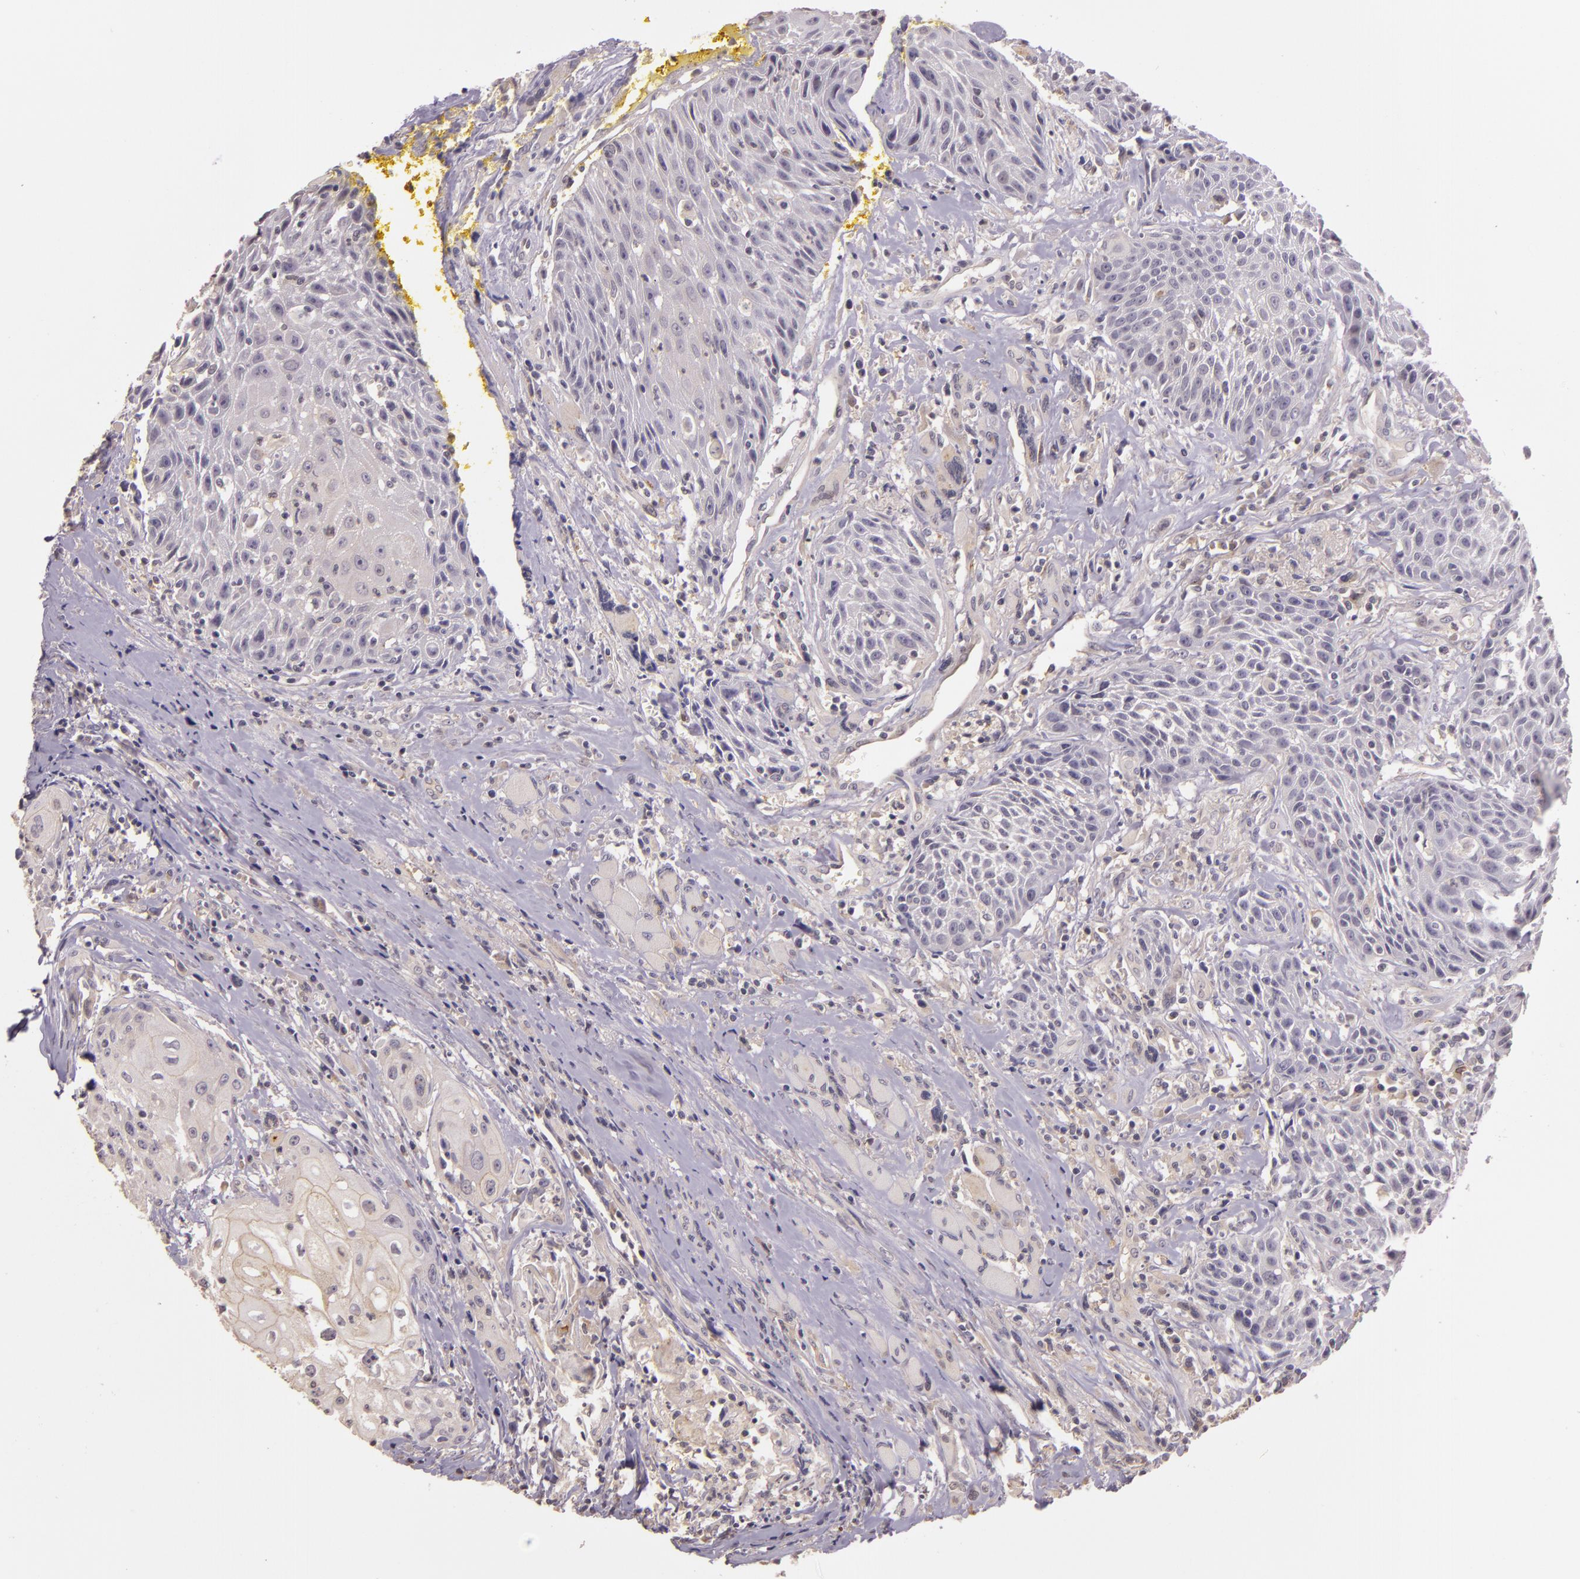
{"staining": {"intensity": "negative", "quantity": "none", "location": "none"}, "tissue": "head and neck cancer", "cell_type": "Tumor cells", "image_type": "cancer", "snomed": [{"axis": "morphology", "description": "Squamous cell carcinoma, NOS"}, {"axis": "topography", "description": "Oral tissue"}, {"axis": "topography", "description": "Head-Neck"}], "caption": "Immunohistochemistry of head and neck cancer (squamous cell carcinoma) displays no staining in tumor cells. (DAB (3,3'-diaminobenzidine) IHC visualized using brightfield microscopy, high magnification).", "gene": "ARMH4", "patient": {"sex": "female", "age": 82}}